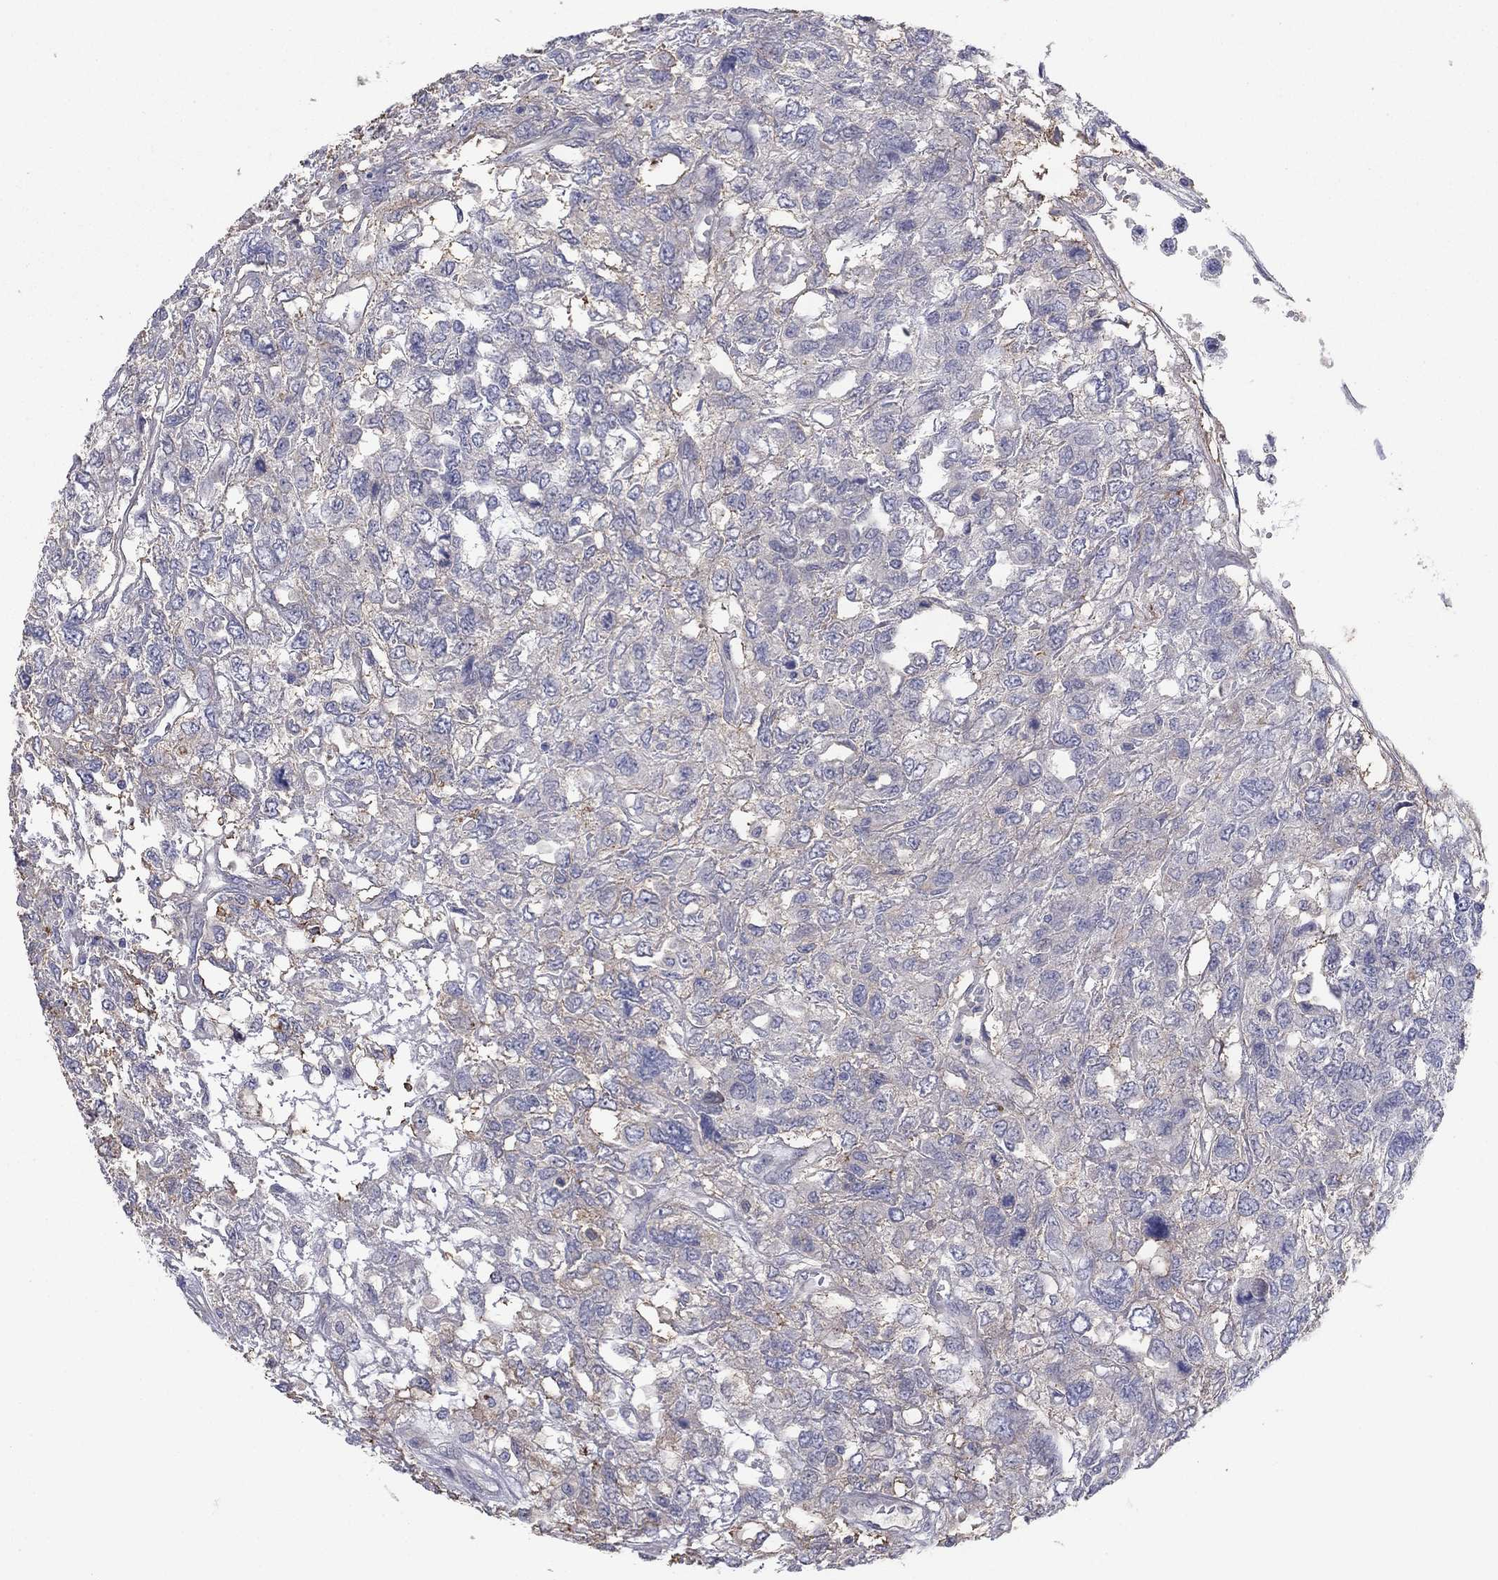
{"staining": {"intensity": "weak", "quantity": "<25%", "location": "cytoplasmic/membranous"}, "tissue": "testis cancer", "cell_type": "Tumor cells", "image_type": "cancer", "snomed": [{"axis": "morphology", "description": "Seminoma, NOS"}, {"axis": "topography", "description": "Testis"}], "caption": "DAB (3,3'-diaminobenzidine) immunohistochemical staining of human testis cancer (seminoma) demonstrates no significant expression in tumor cells.", "gene": "AMN1", "patient": {"sex": "male", "age": 52}}